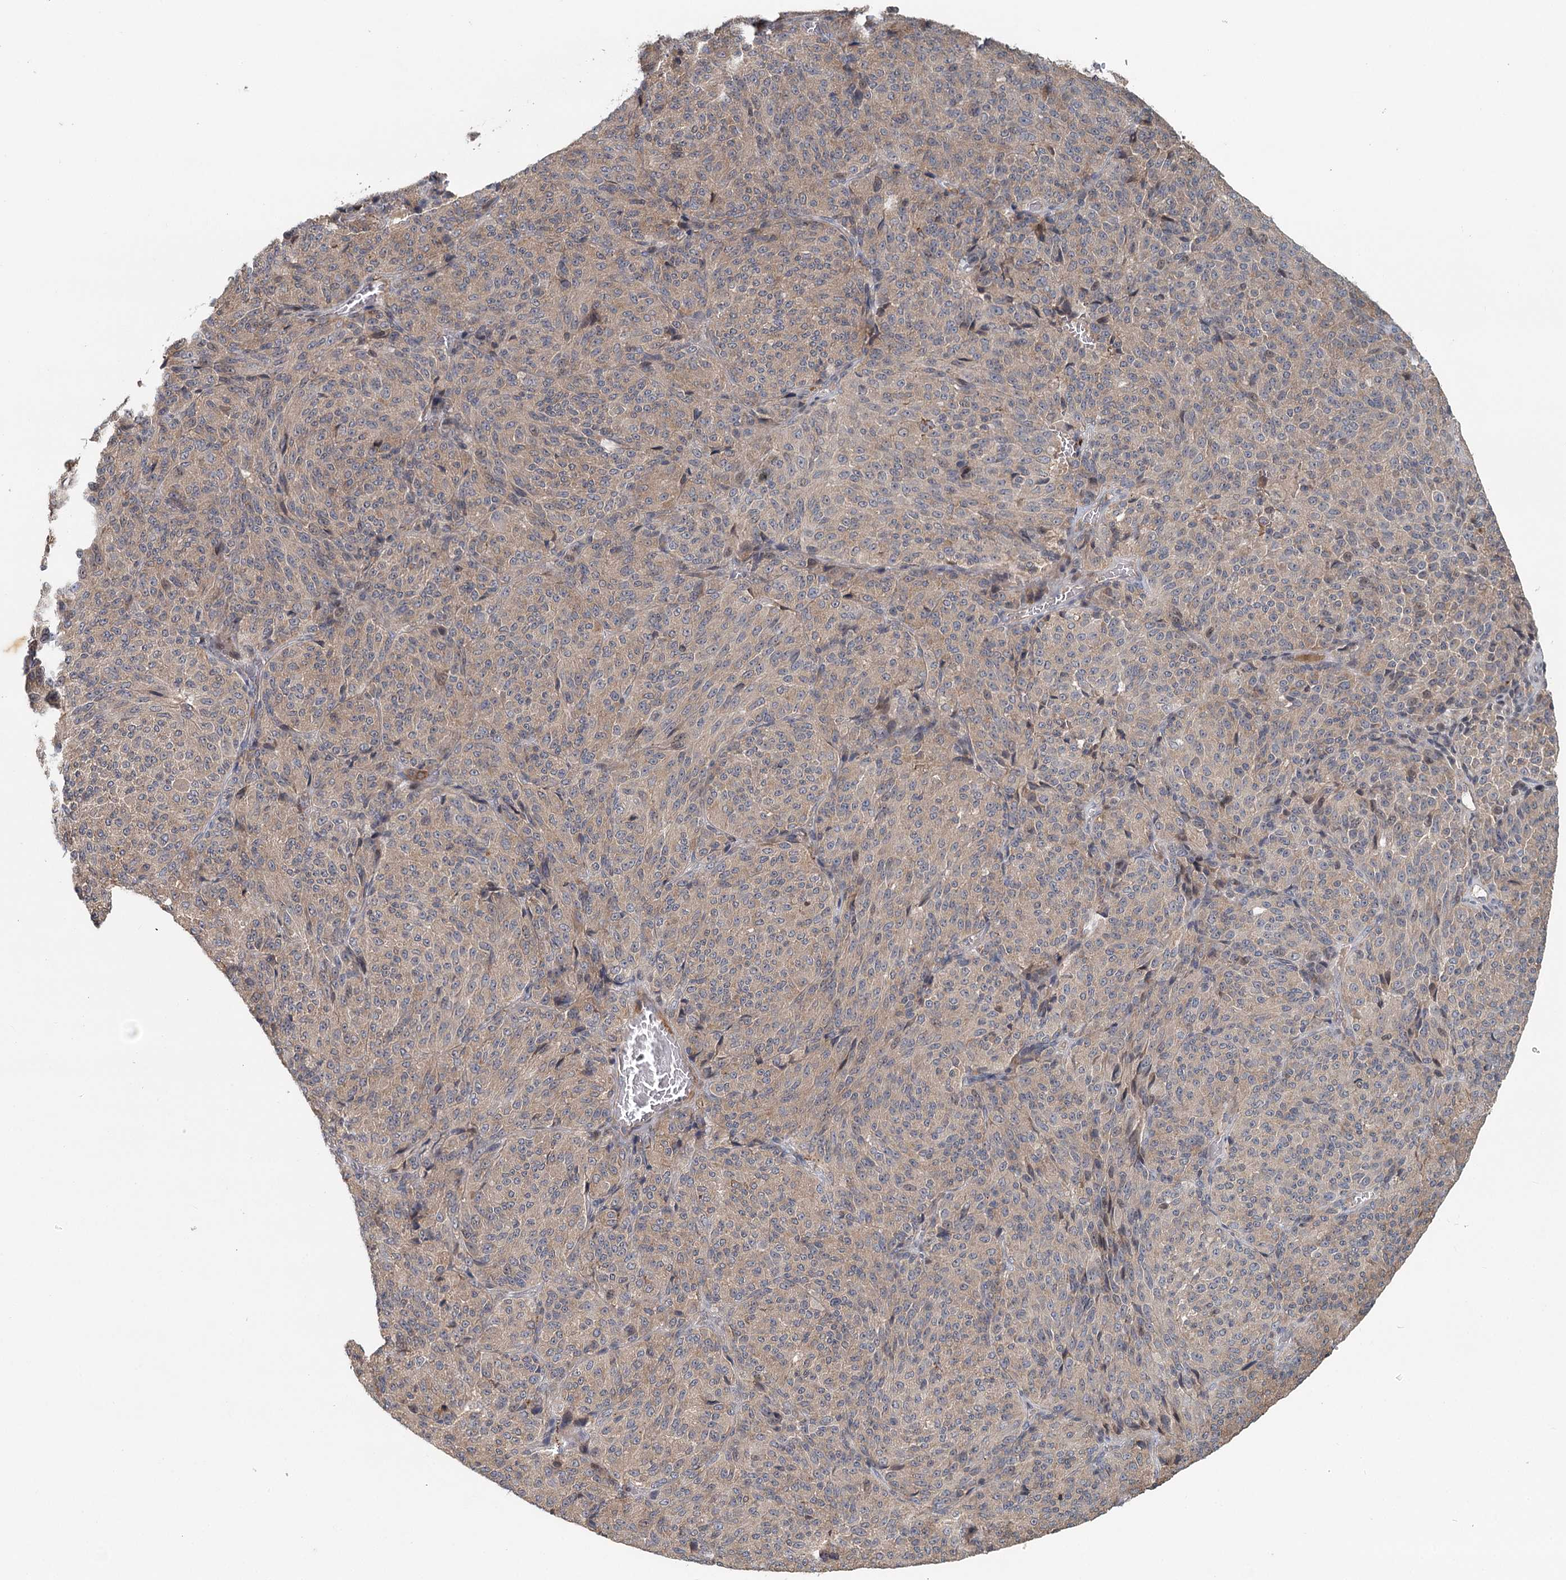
{"staining": {"intensity": "negative", "quantity": "none", "location": "none"}, "tissue": "melanoma", "cell_type": "Tumor cells", "image_type": "cancer", "snomed": [{"axis": "morphology", "description": "Malignant melanoma, Metastatic site"}, {"axis": "topography", "description": "Brain"}], "caption": "A high-resolution image shows immunohistochemistry staining of malignant melanoma (metastatic site), which displays no significant positivity in tumor cells. (Brightfield microscopy of DAB immunohistochemistry (IHC) at high magnification).", "gene": "RNF111", "patient": {"sex": "female", "age": 56}}